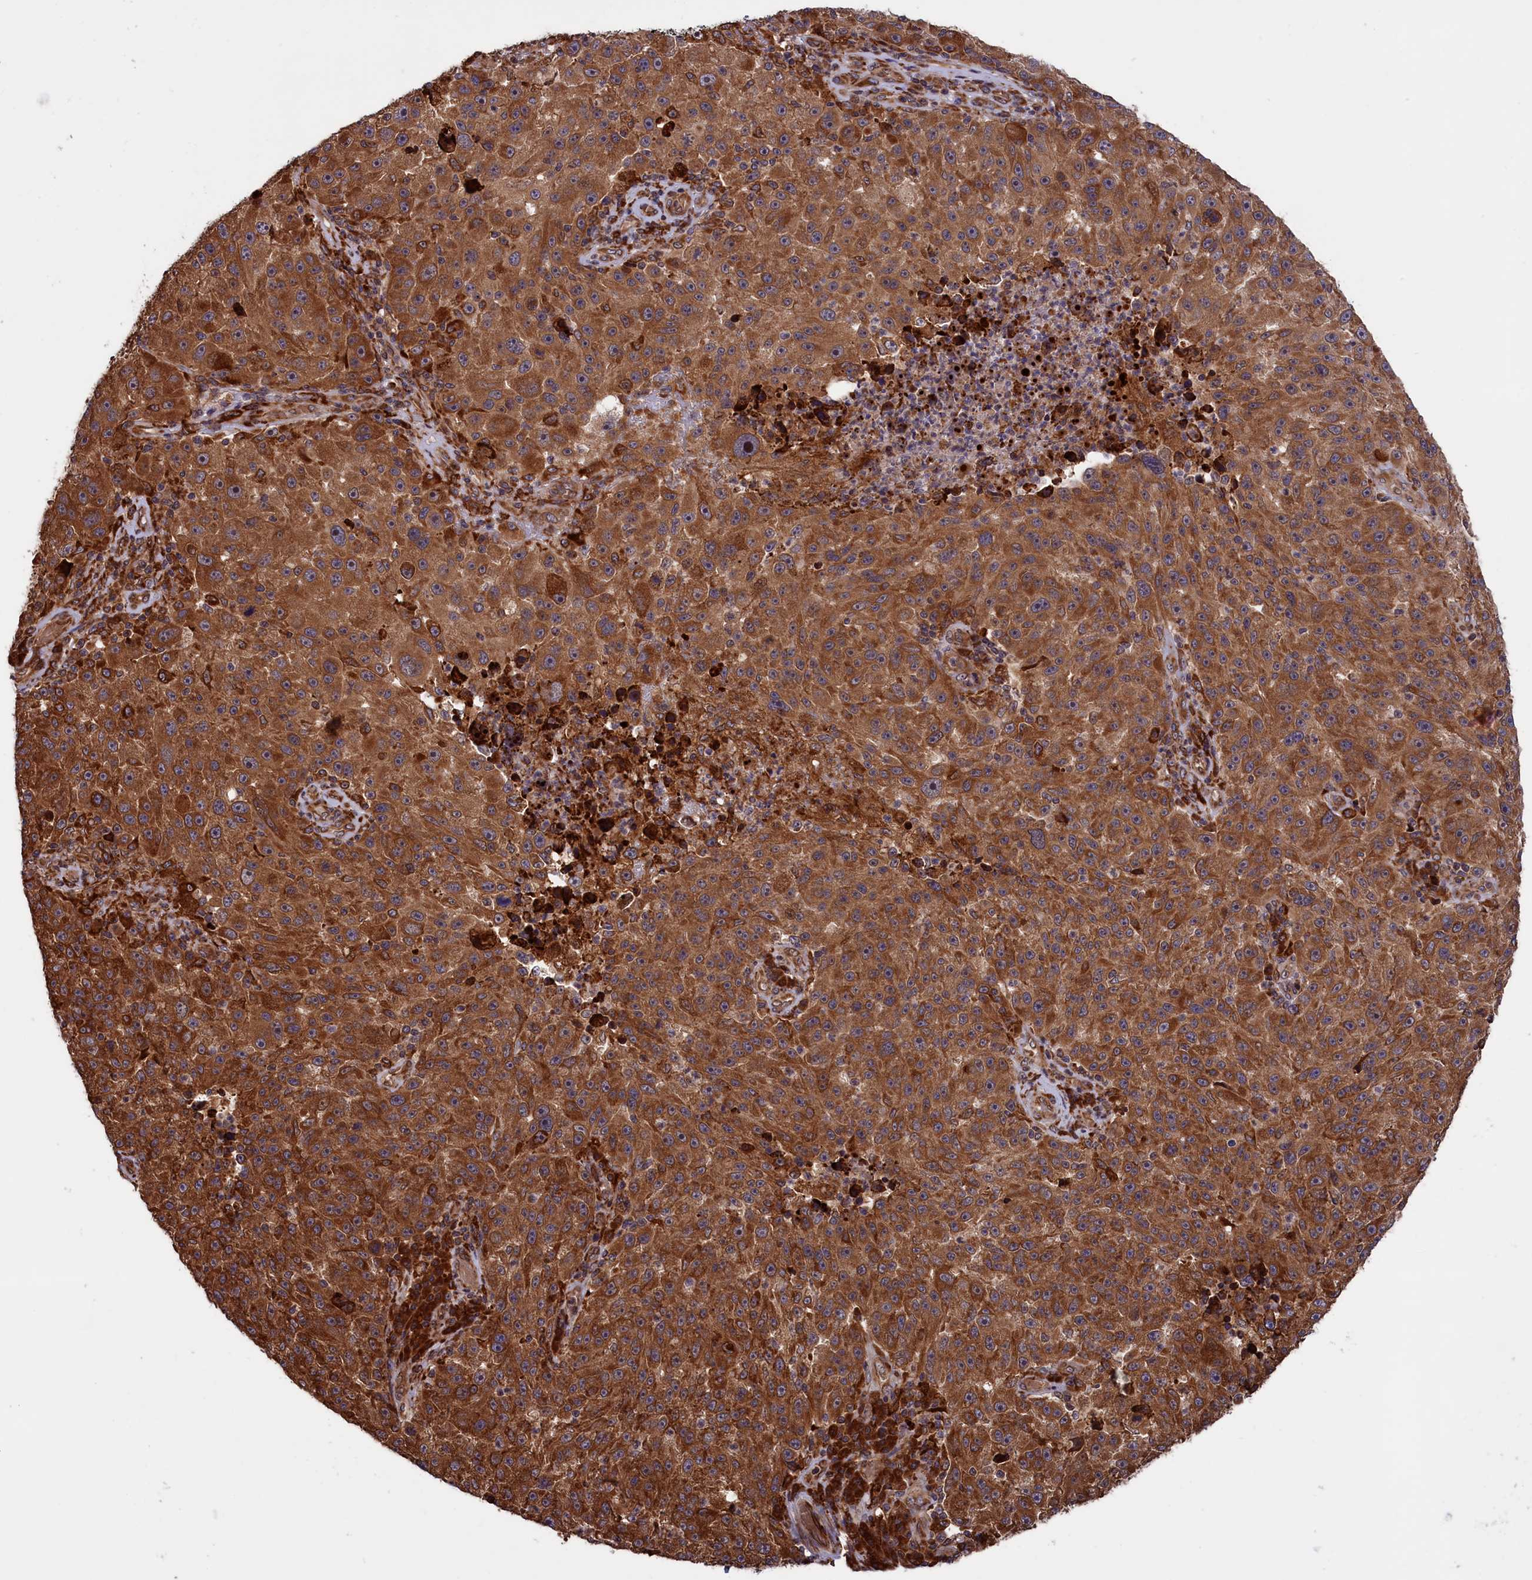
{"staining": {"intensity": "moderate", "quantity": ">75%", "location": "cytoplasmic/membranous"}, "tissue": "melanoma", "cell_type": "Tumor cells", "image_type": "cancer", "snomed": [{"axis": "morphology", "description": "Malignant melanoma, NOS"}, {"axis": "topography", "description": "Skin"}], "caption": "Protein staining of malignant melanoma tissue reveals moderate cytoplasmic/membranous expression in about >75% of tumor cells.", "gene": "PLA2G4C", "patient": {"sex": "male", "age": 53}}